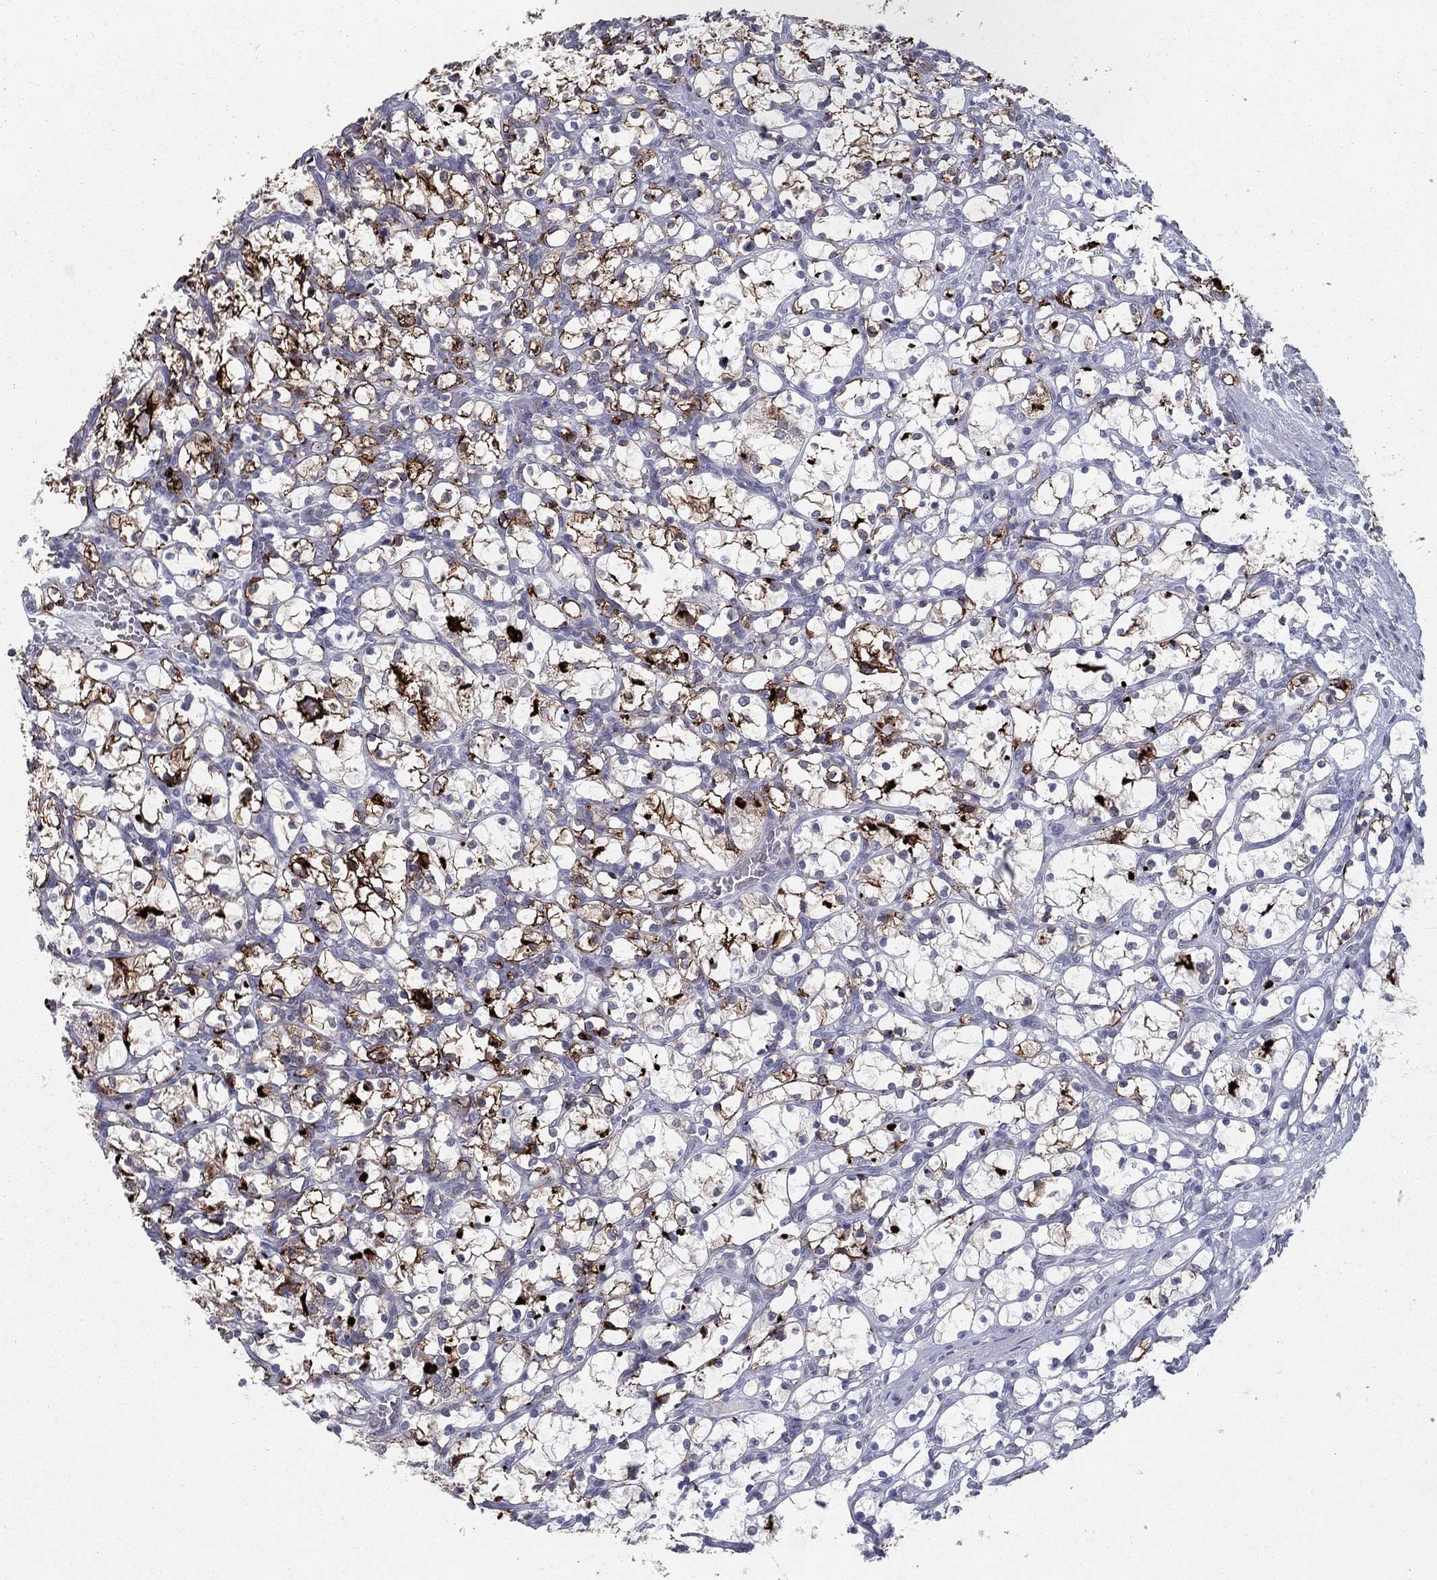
{"staining": {"intensity": "strong", "quantity": "<25%", "location": "cytoplasmic/membranous"}, "tissue": "renal cancer", "cell_type": "Tumor cells", "image_type": "cancer", "snomed": [{"axis": "morphology", "description": "Adenocarcinoma, NOS"}, {"axis": "topography", "description": "Kidney"}], "caption": "A high-resolution histopathology image shows IHC staining of renal cancer (adenocarcinoma), which shows strong cytoplasmic/membranous positivity in about <25% of tumor cells.", "gene": "ACE2", "patient": {"sex": "female", "age": 69}}